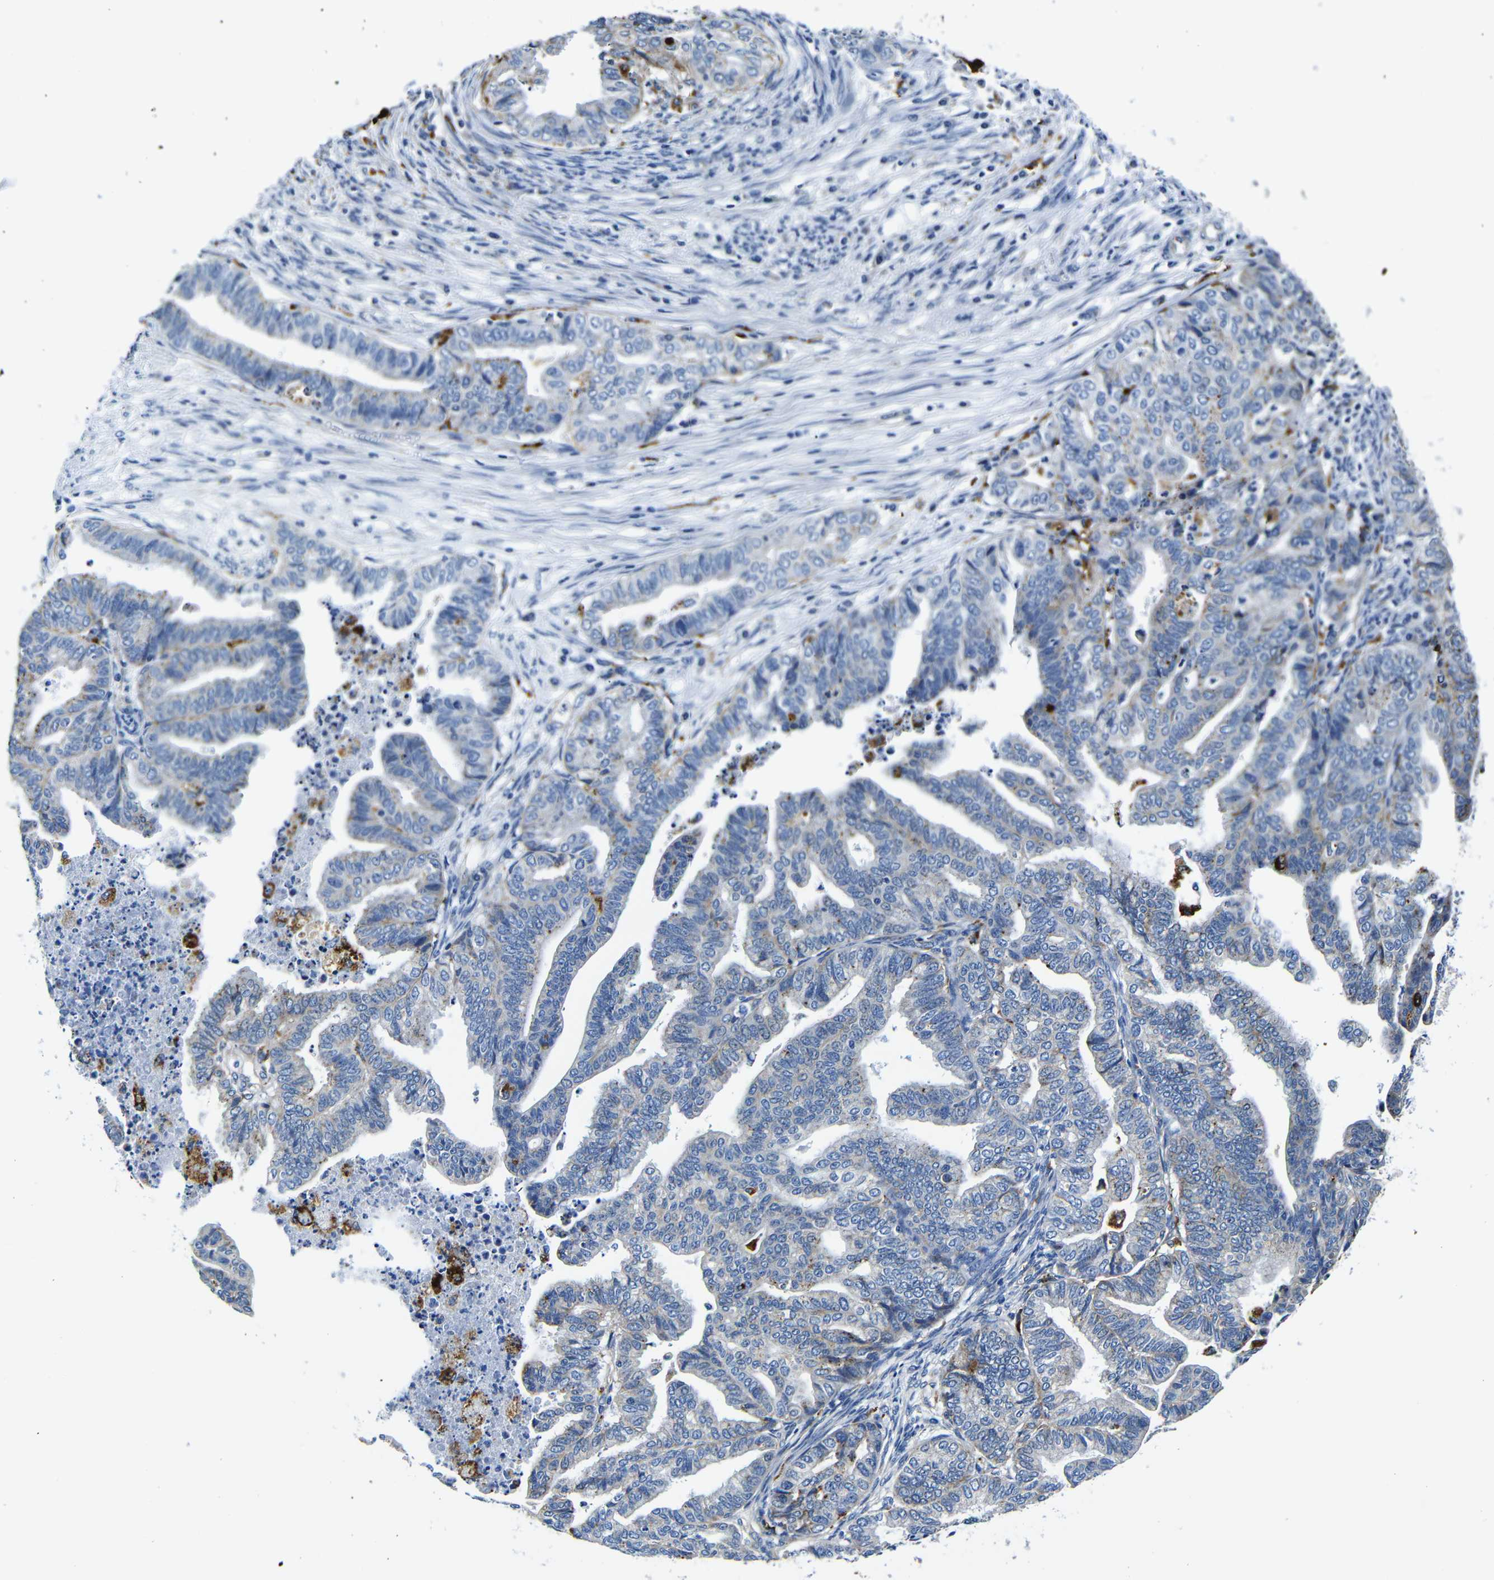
{"staining": {"intensity": "negative", "quantity": "none", "location": "none"}, "tissue": "endometrial cancer", "cell_type": "Tumor cells", "image_type": "cancer", "snomed": [{"axis": "morphology", "description": "Adenocarcinoma, NOS"}, {"axis": "topography", "description": "Endometrium"}], "caption": "Tumor cells show no significant protein positivity in endometrial cancer (adenocarcinoma).", "gene": "GIMAP2", "patient": {"sex": "female", "age": 79}}